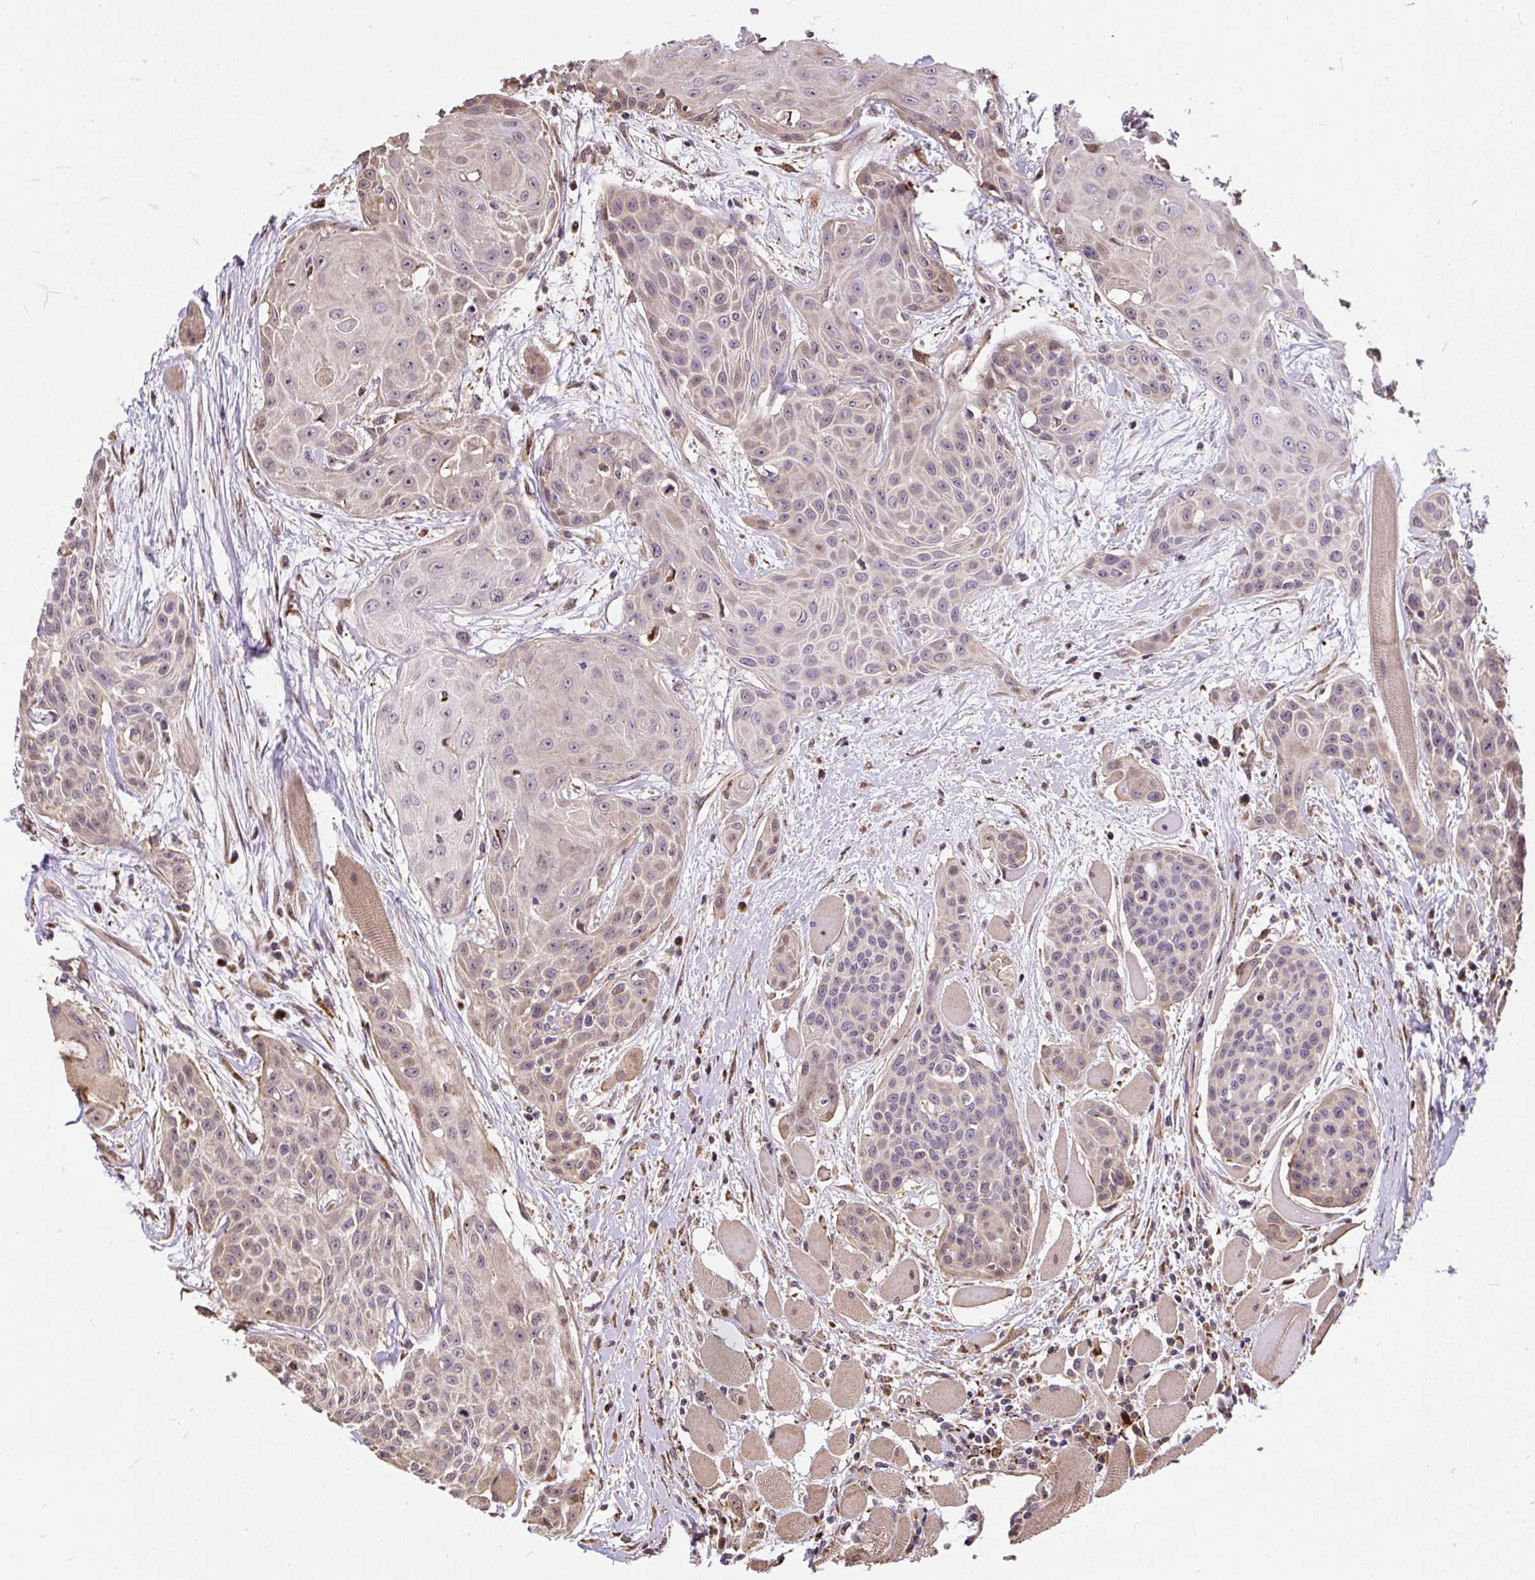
{"staining": {"intensity": "moderate", "quantity": "<25%", "location": "cytoplasmic/membranous"}, "tissue": "head and neck cancer", "cell_type": "Tumor cells", "image_type": "cancer", "snomed": [{"axis": "morphology", "description": "Squamous cell carcinoma, NOS"}, {"axis": "topography", "description": "Head-Neck"}], "caption": "IHC (DAB (3,3'-diaminobenzidine)) staining of head and neck cancer exhibits moderate cytoplasmic/membranous protein positivity in about <25% of tumor cells.", "gene": "PUS7L", "patient": {"sex": "female", "age": 73}}